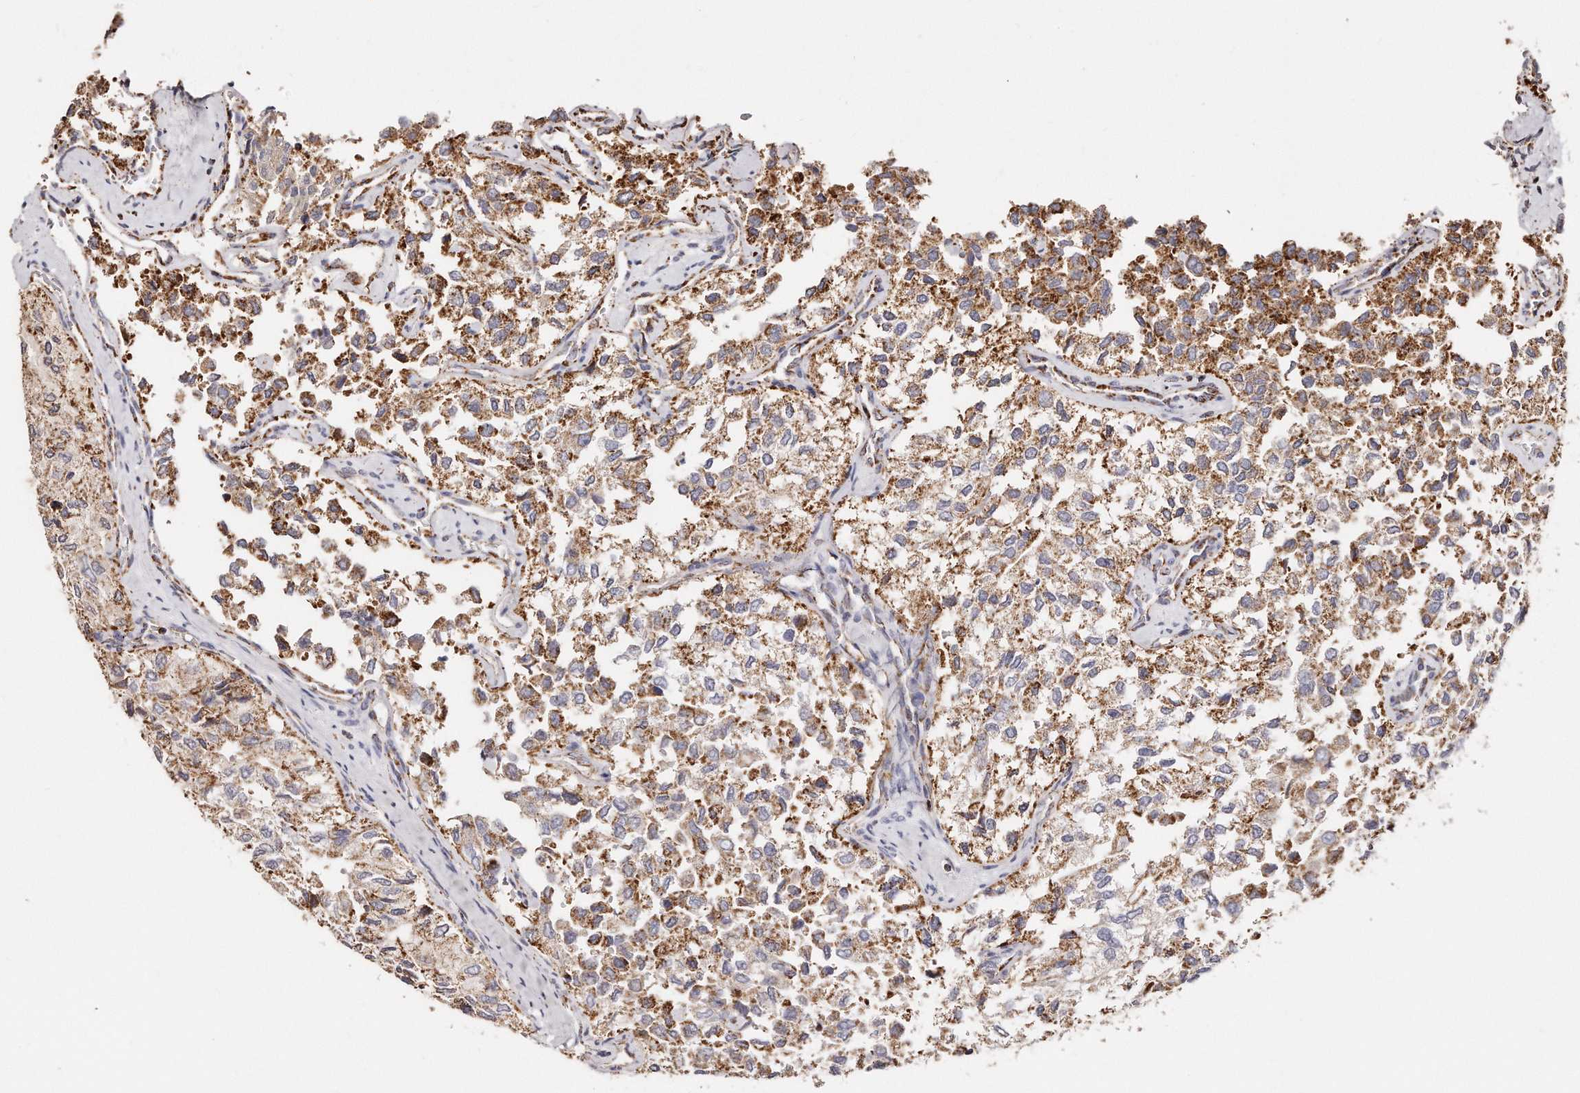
{"staining": {"intensity": "moderate", "quantity": "25%-75%", "location": "cytoplasmic/membranous"}, "tissue": "thyroid cancer", "cell_type": "Tumor cells", "image_type": "cancer", "snomed": [{"axis": "morphology", "description": "Follicular adenoma carcinoma, NOS"}, {"axis": "topography", "description": "Thyroid gland"}], "caption": "Moderate cytoplasmic/membranous expression for a protein is identified in about 25%-75% of tumor cells of thyroid cancer (follicular adenoma carcinoma) using IHC.", "gene": "RTKN", "patient": {"sex": "male", "age": 75}}